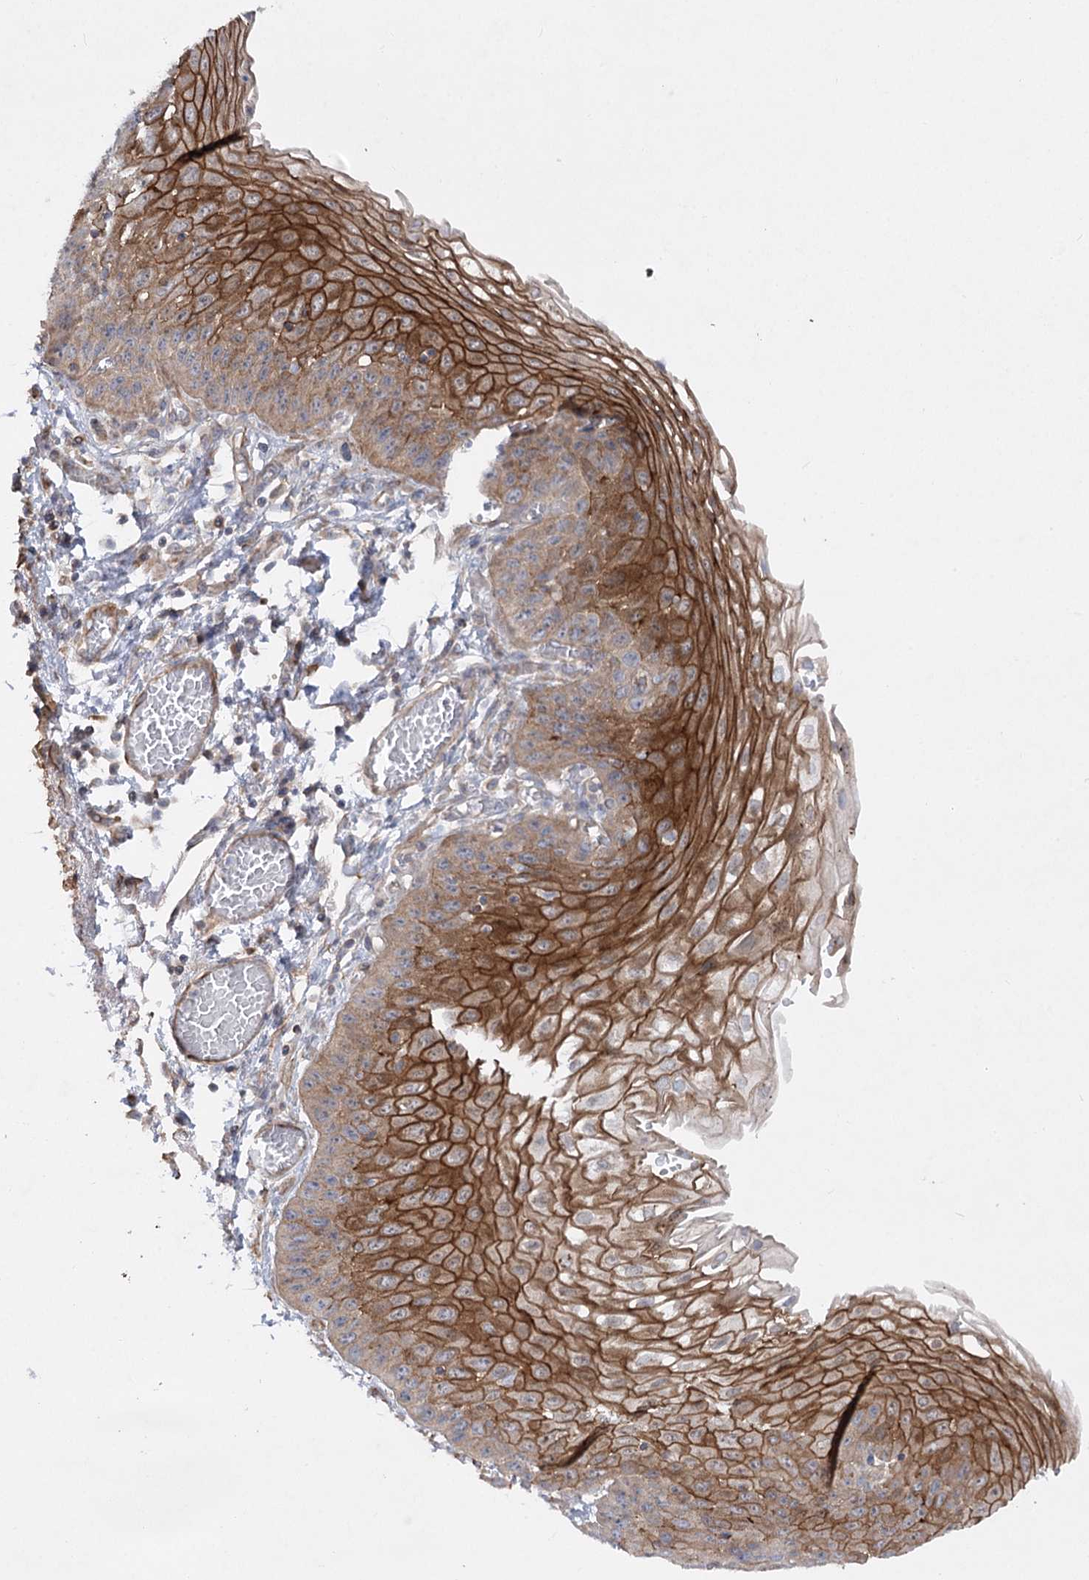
{"staining": {"intensity": "strong", "quantity": ">75%", "location": "cytoplasmic/membranous"}, "tissue": "esophagus", "cell_type": "Squamous epithelial cells", "image_type": "normal", "snomed": [{"axis": "morphology", "description": "Normal tissue, NOS"}, {"axis": "topography", "description": "Esophagus"}], "caption": "Approximately >75% of squamous epithelial cells in unremarkable human esophagus demonstrate strong cytoplasmic/membranous protein staining as visualized by brown immunohistochemical staining.", "gene": "KIAA0825", "patient": {"sex": "male", "age": 81}}